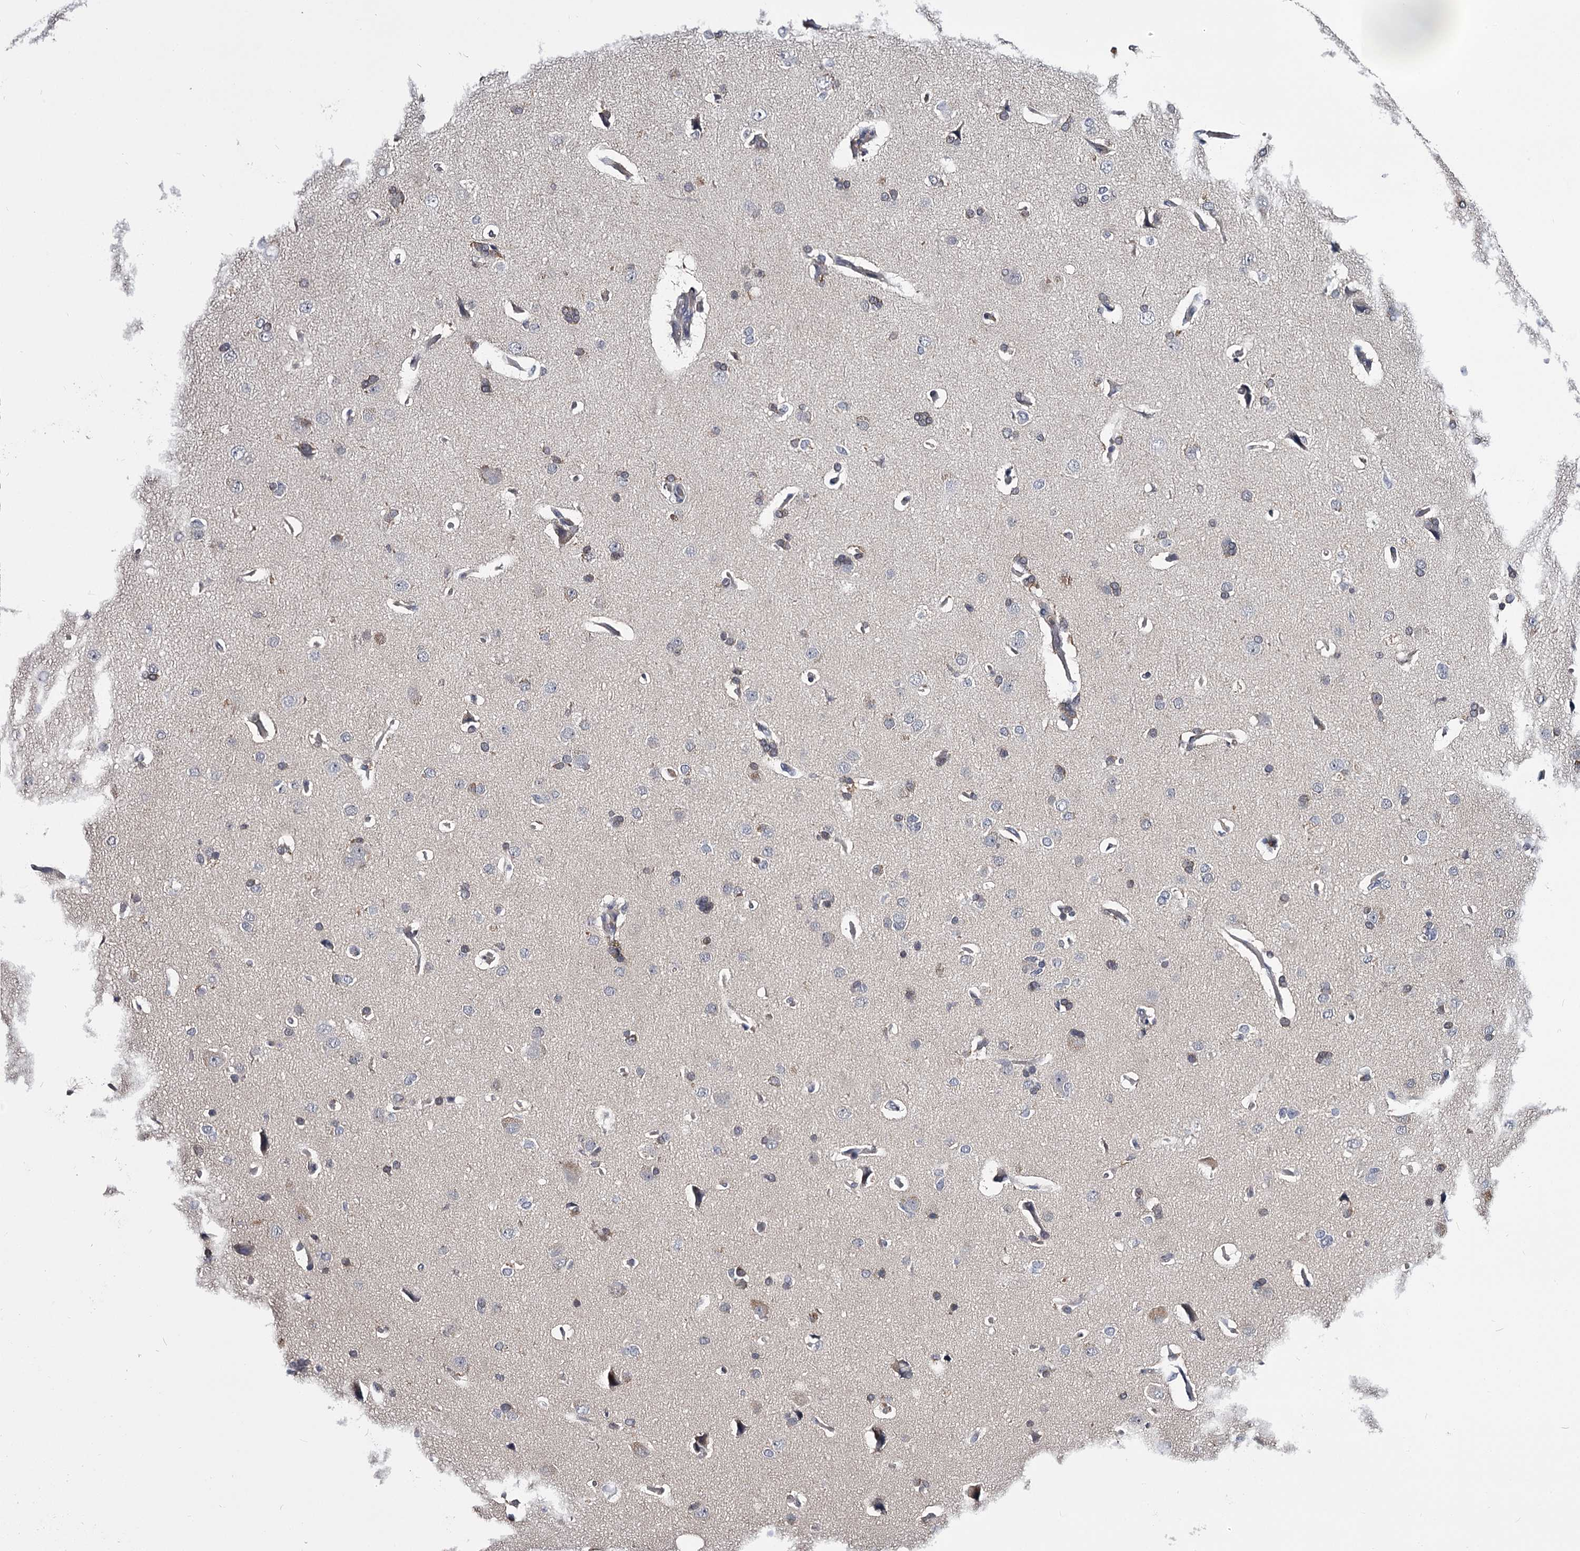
{"staining": {"intensity": "negative", "quantity": "none", "location": "none"}, "tissue": "cerebral cortex", "cell_type": "Endothelial cells", "image_type": "normal", "snomed": [{"axis": "morphology", "description": "Normal tissue, NOS"}, {"axis": "topography", "description": "Cerebral cortex"}], "caption": "This is an immunohistochemistry (IHC) histopathology image of benign human cerebral cortex. There is no staining in endothelial cells.", "gene": "GSTO1", "patient": {"sex": "male", "age": 62}}